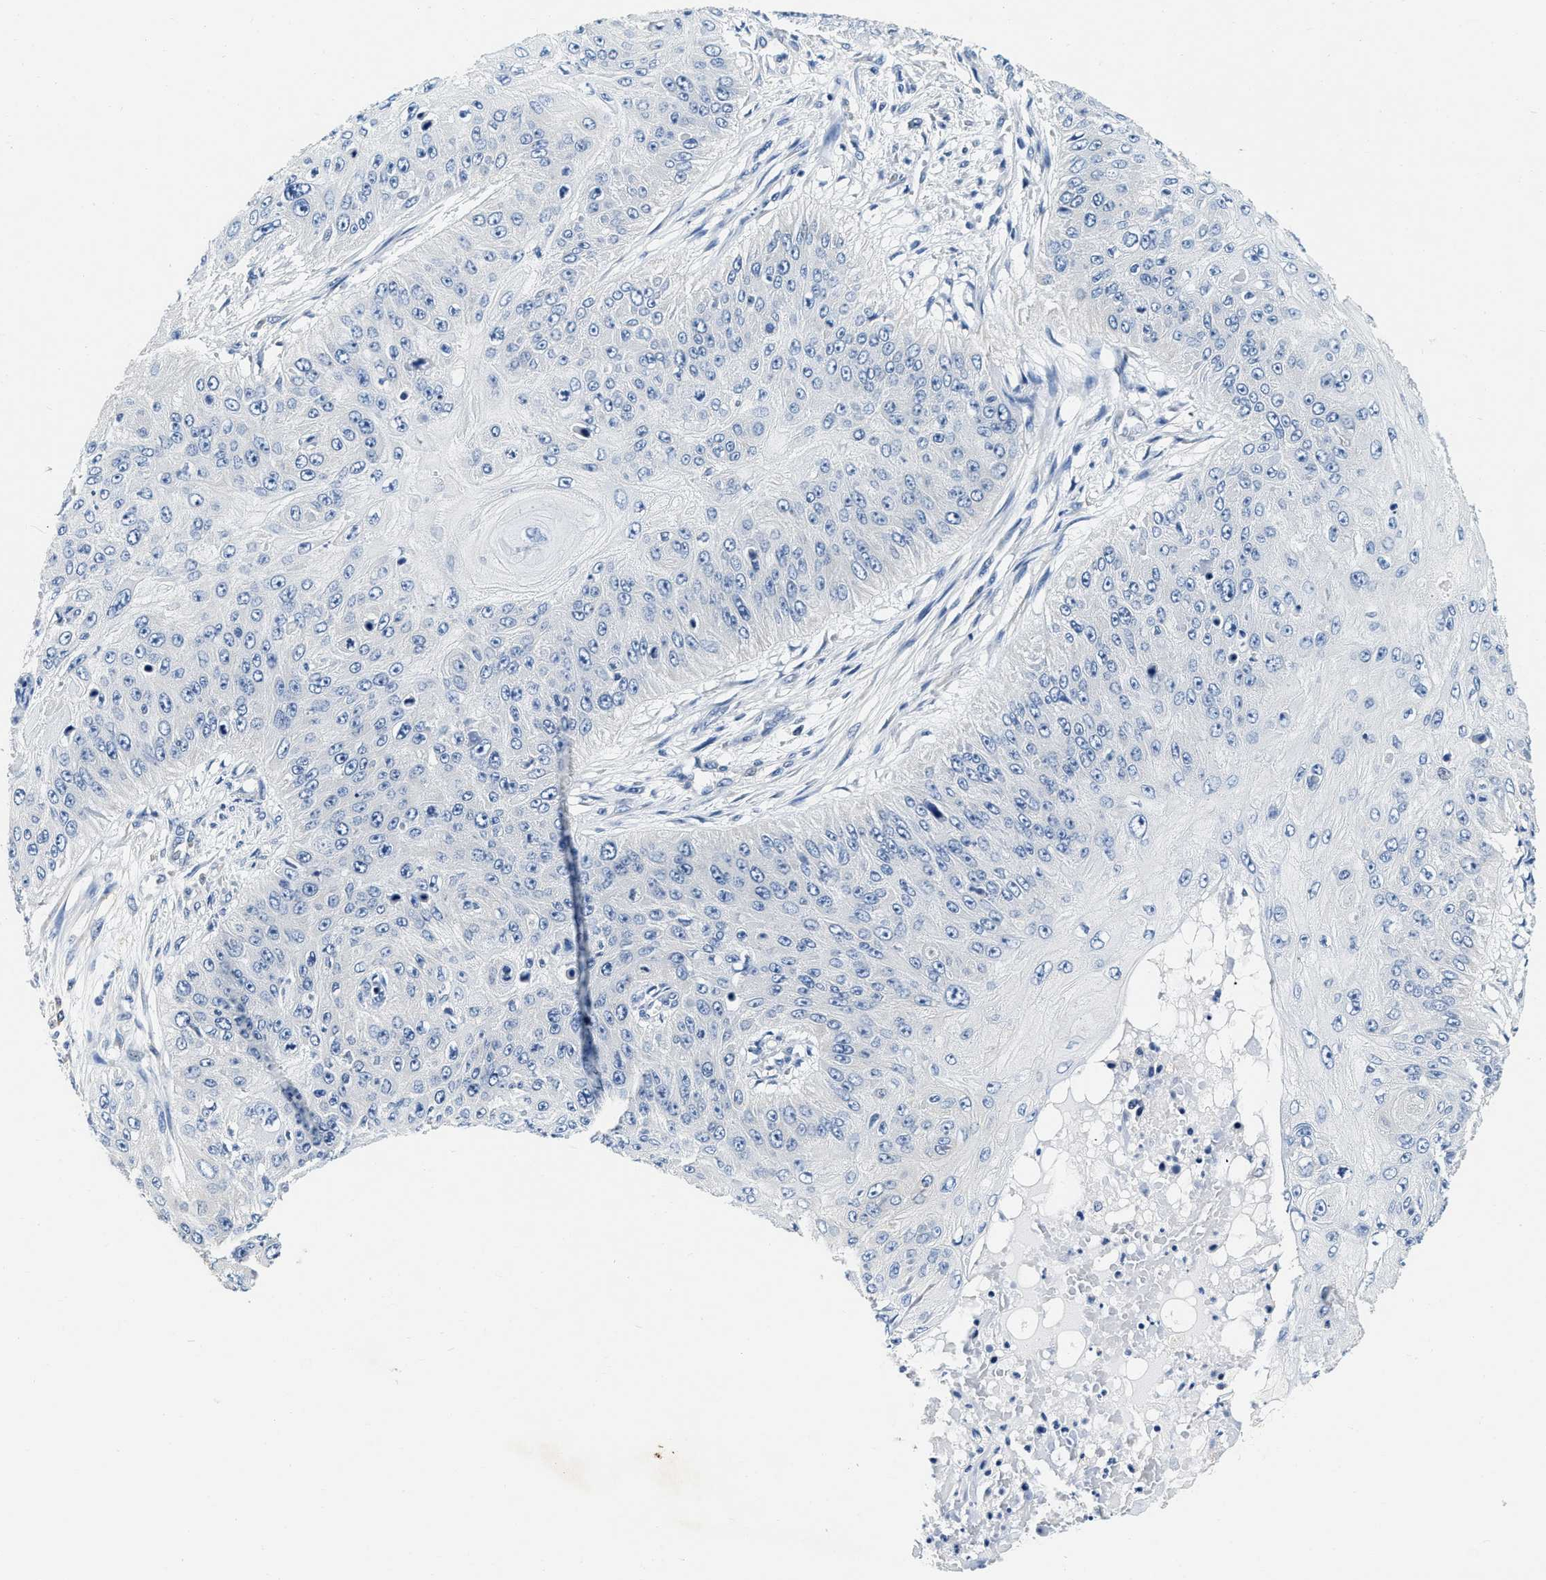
{"staining": {"intensity": "negative", "quantity": "none", "location": "none"}, "tissue": "skin cancer", "cell_type": "Tumor cells", "image_type": "cancer", "snomed": [{"axis": "morphology", "description": "Squamous cell carcinoma, NOS"}, {"axis": "topography", "description": "Skin"}], "caption": "DAB (3,3'-diaminobenzidine) immunohistochemical staining of human skin squamous cell carcinoma reveals no significant expression in tumor cells.", "gene": "EIF2AK2", "patient": {"sex": "female", "age": 80}}